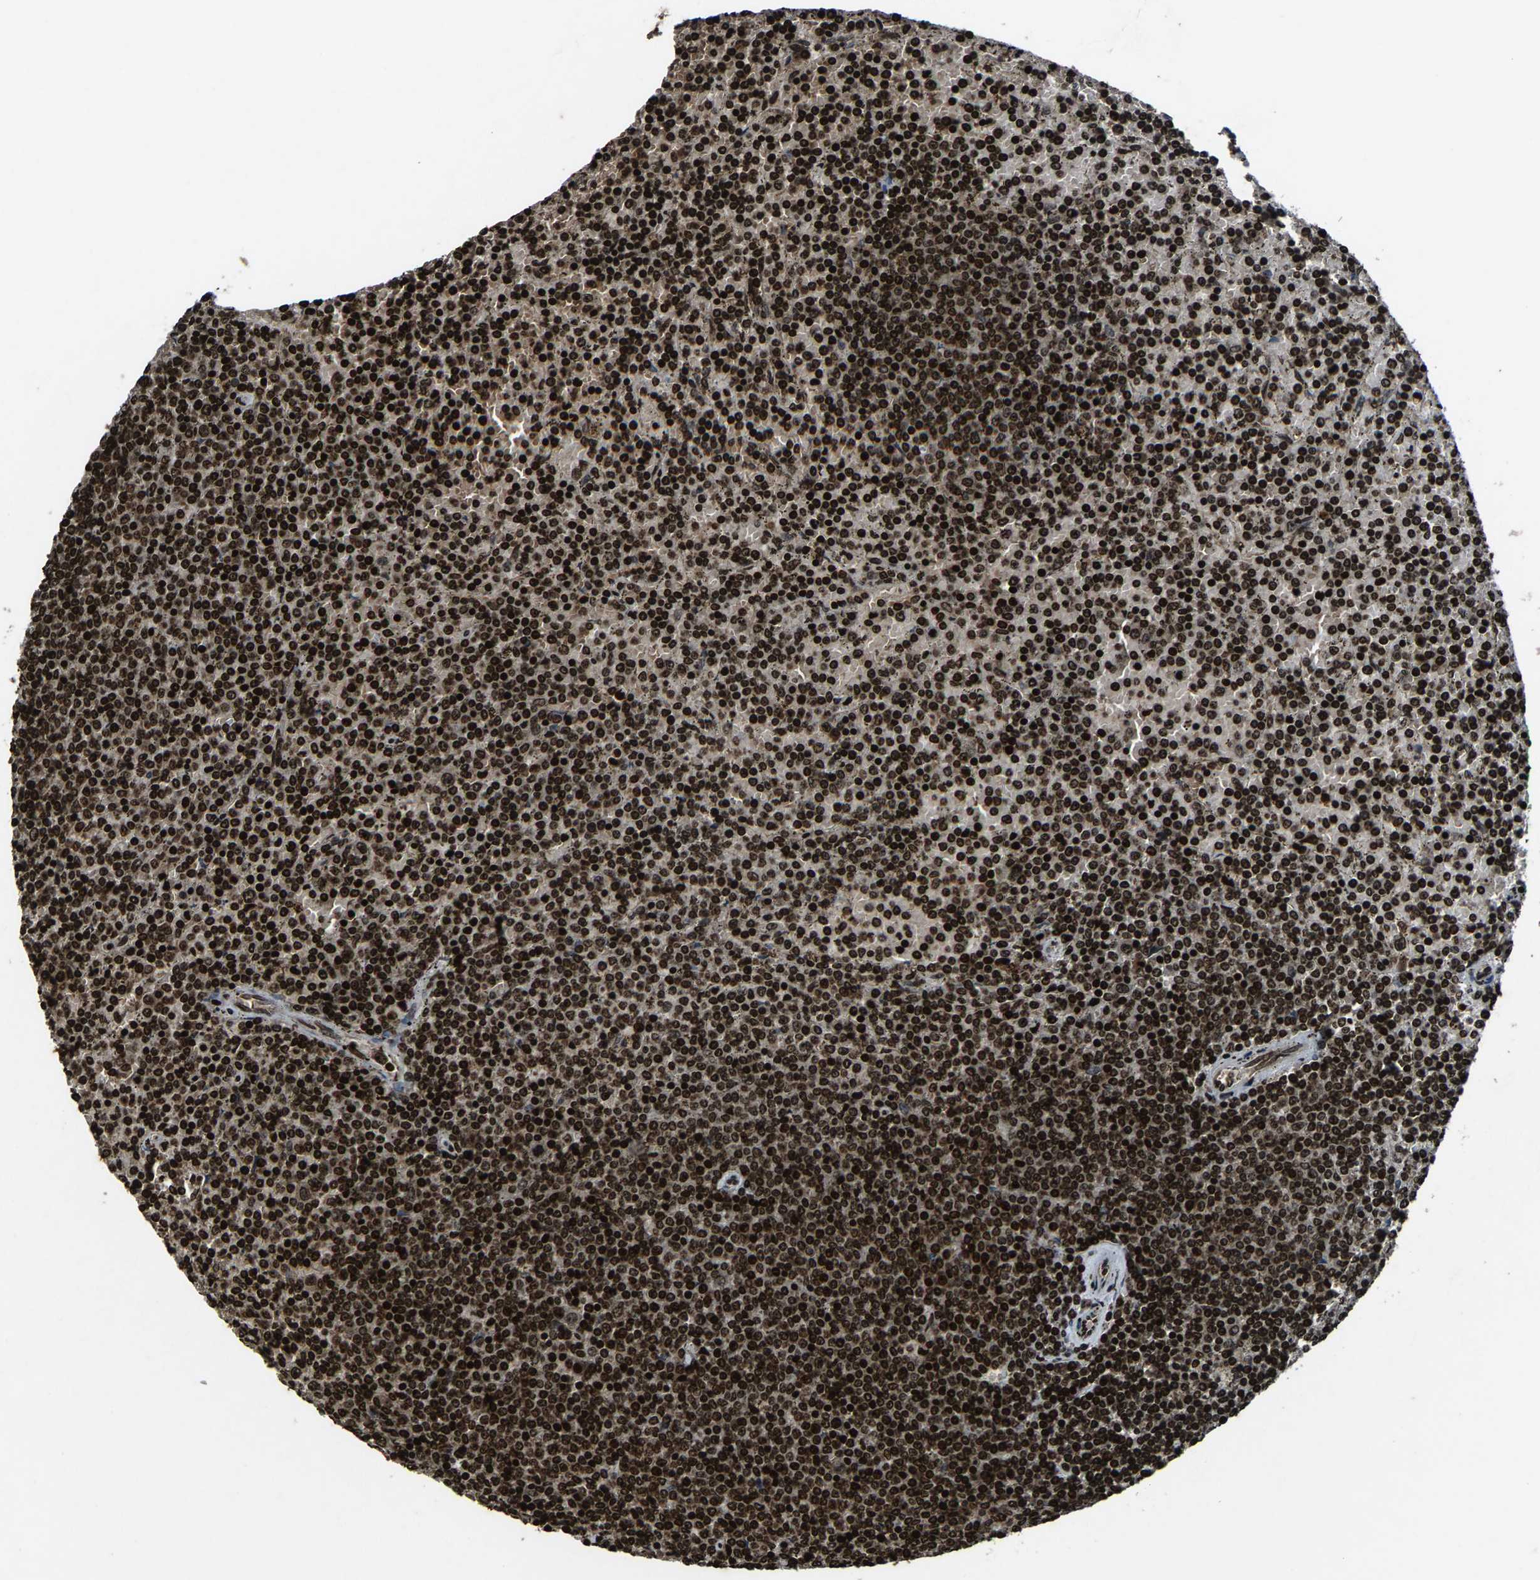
{"staining": {"intensity": "strong", "quantity": ">75%", "location": "nuclear"}, "tissue": "lymphoma", "cell_type": "Tumor cells", "image_type": "cancer", "snomed": [{"axis": "morphology", "description": "Malignant lymphoma, non-Hodgkin's type, Low grade"}, {"axis": "topography", "description": "Spleen"}], "caption": "About >75% of tumor cells in lymphoma demonstrate strong nuclear protein staining as visualized by brown immunohistochemical staining.", "gene": "H4C1", "patient": {"sex": "female", "age": 77}}